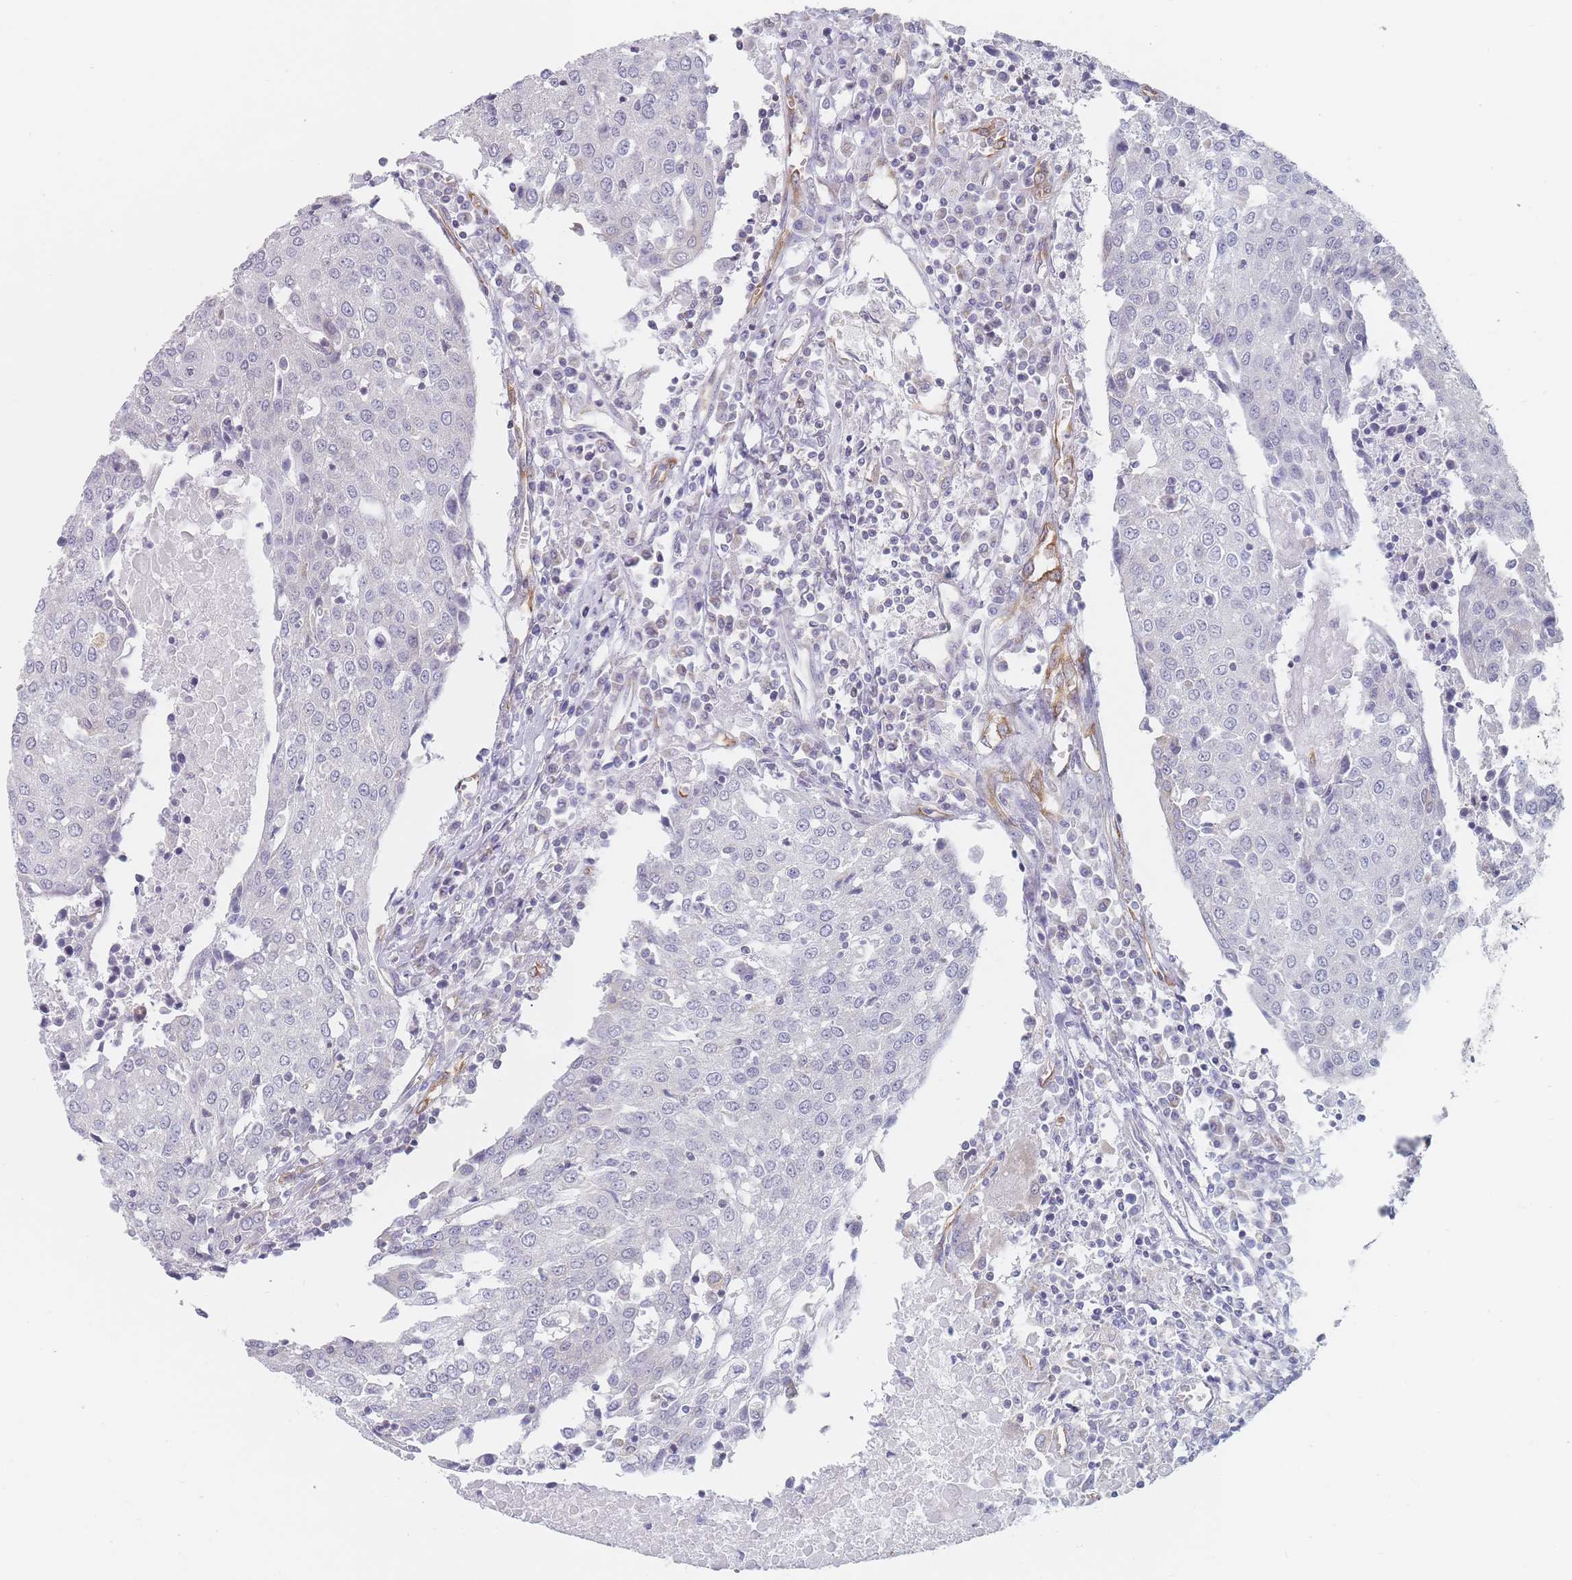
{"staining": {"intensity": "negative", "quantity": "none", "location": "none"}, "tissue": "urothelial cancer", "cell_type": "Tumor cells", "image_type": "cancer", "snomed": [{"axis": "morphology", "description": "Urothelial carcinoma, High grade"}, {"axis": "topography", "description": "Urinary bladder"}], "caption": "Immunohistochemistry histopathology image of urothelial cancer stained for a protein (brown), which demonstrates no staining in tumor cells.", "gene": "MAP1S", "patient": {"sex": "female", "age": 85}}